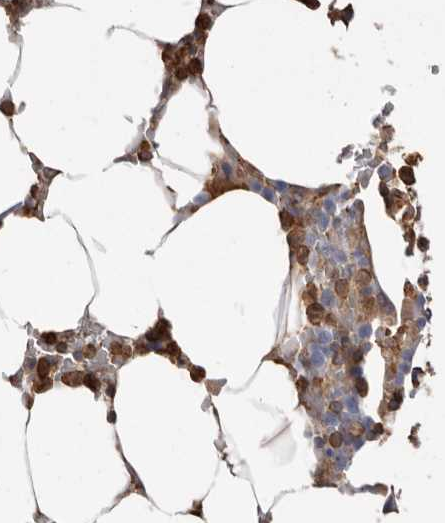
{"staining": {"intensity": "moderate", "quantity": "25%-75%", "location": "cytoplasmic/membranous"}, "tissue": "bone marrow", "cell_type": "Hematopoietic cells", "image_type": "normal", "snomed": [{"axis": "morphology", "description": "Normal tissue, NOS"}, {"axis": "topography", "description": "Bone marrow"}], "caption": "A histopathology image of bone marrow stained for a protein demonstrates moderate cytoplasmic/membranous brown staining in hematopoietic cells. (DAB IHC, brown staining for protein, blue staining for nuclei).", "gene": "PKM", "patient": {"sex": "male", "age": 70}}